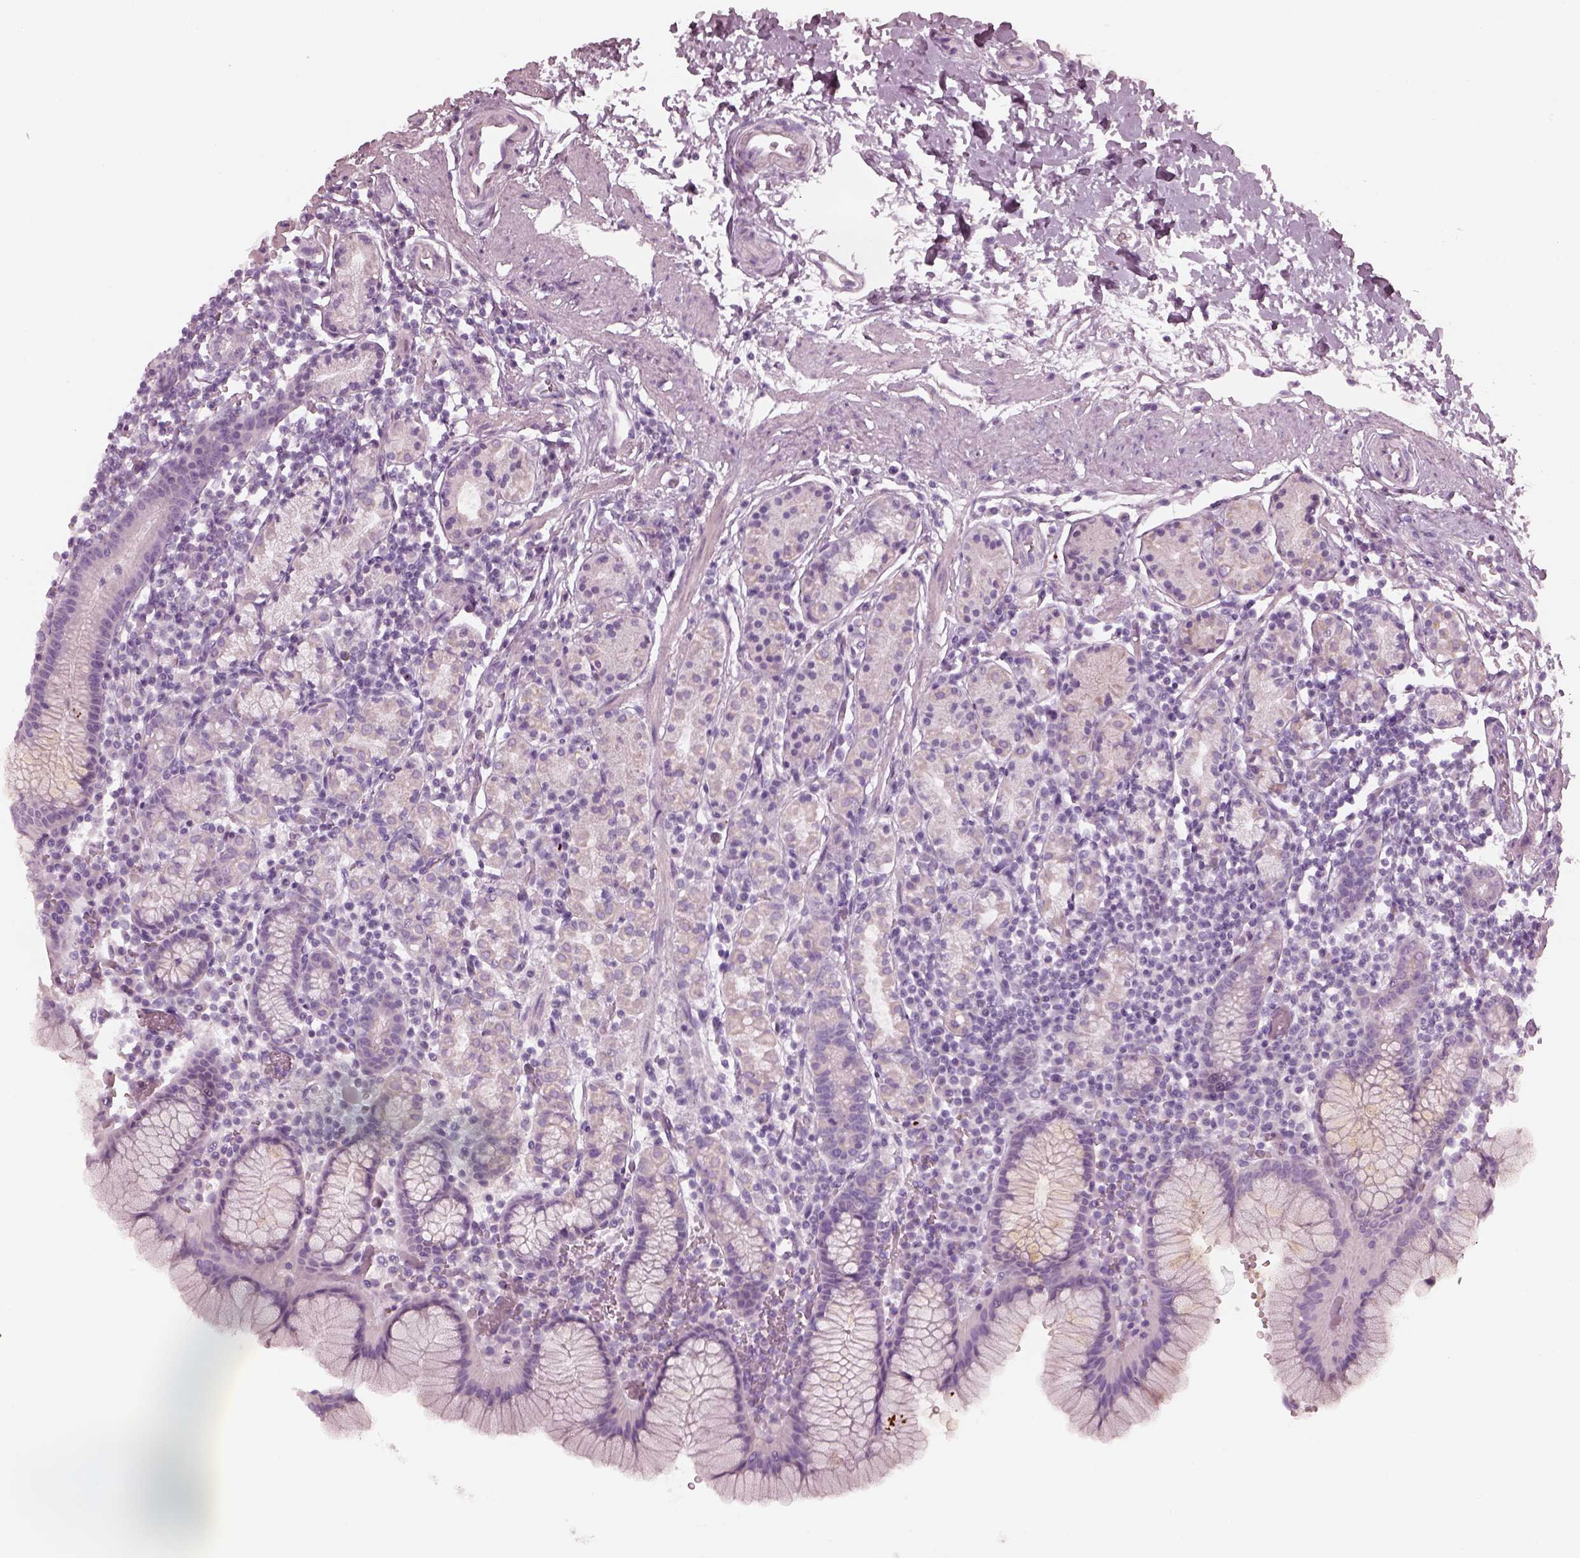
{"staining": {"intensity": "negative", "quantity": "none", "location": "none"}, "tissue": "stomach", "cell_type": "Glandular cells", "image_type": "normal", "snomed": [{"axis": "morphology", "description": "Normal tissue, NOS"}, {"axis": "topography", "description": "Stomach, upper"}, {"axis": "topography", "description": "Stomach"}], "caption": "Stomach stained for a protein using immunohistochemistry reveals no expression glandular cells.", "gene": "RSPH9", "patient": {"sex": "male", "age": 62}}